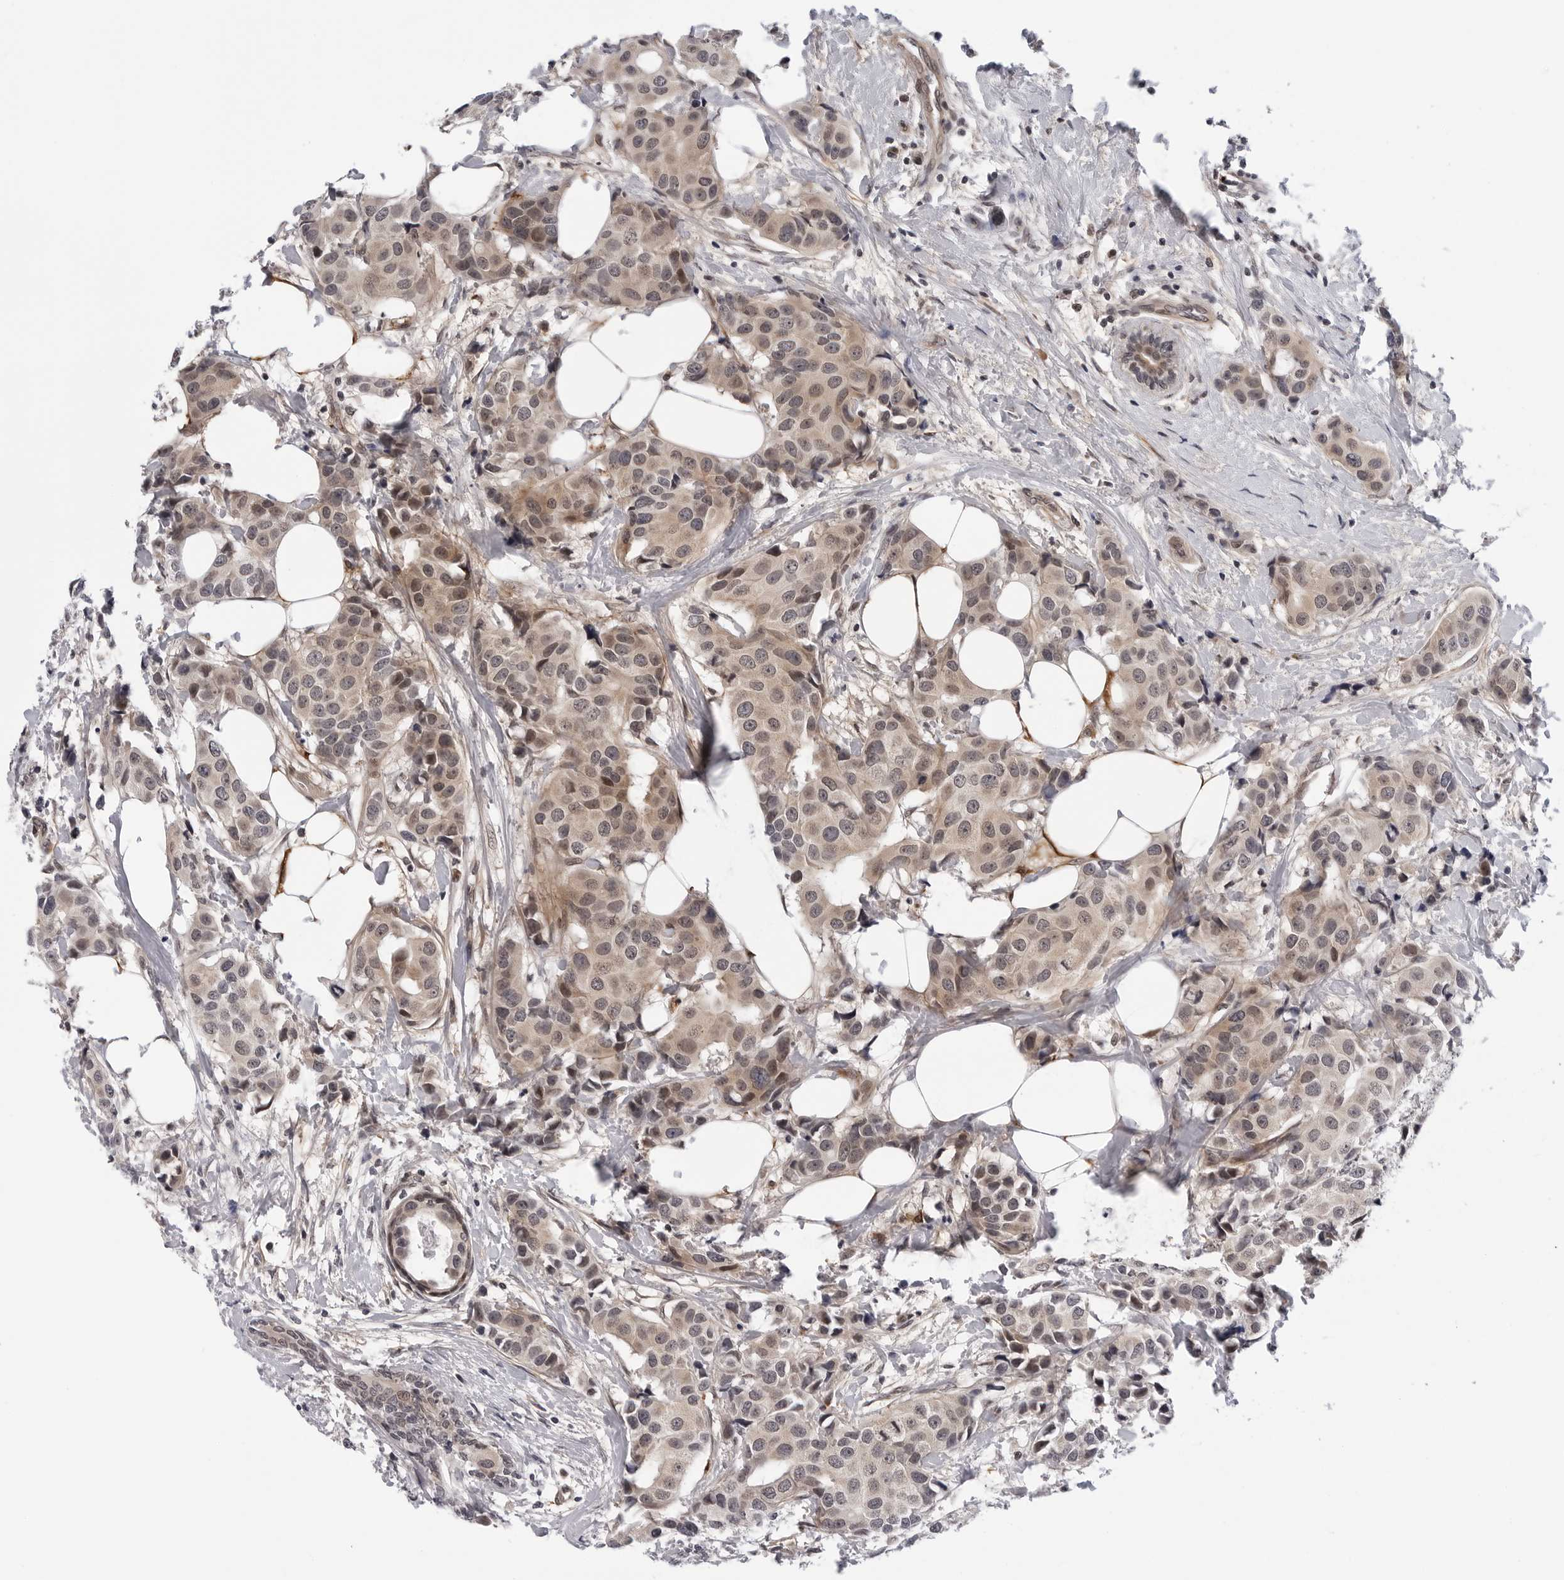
{"staining": {"intensity": "weak", "quantity": ">75%", "location": "cytoplasmic/membranous,nuclear"}, "tissue": "breast cancer", "cell_type": "Tumor cells", "image_type": "cancer", "snomed": [{"axis": "morphology", "description": "Normal tissue, NOS"}, {"axis": "morphology", "description": "Duct carcinoma"}, {"axis": "topography", "description": "Breast"}], "caption": "Immunohistochemistry image of intraductal carcinoma (breast) stained for a protein (brown), which reveals low levels of weak cytoplasmic/membranous and nuclear staining in about >75% of tumor cells.", "gene": "KIAA1614", "patient": {"sex": "female", "age": 39}}